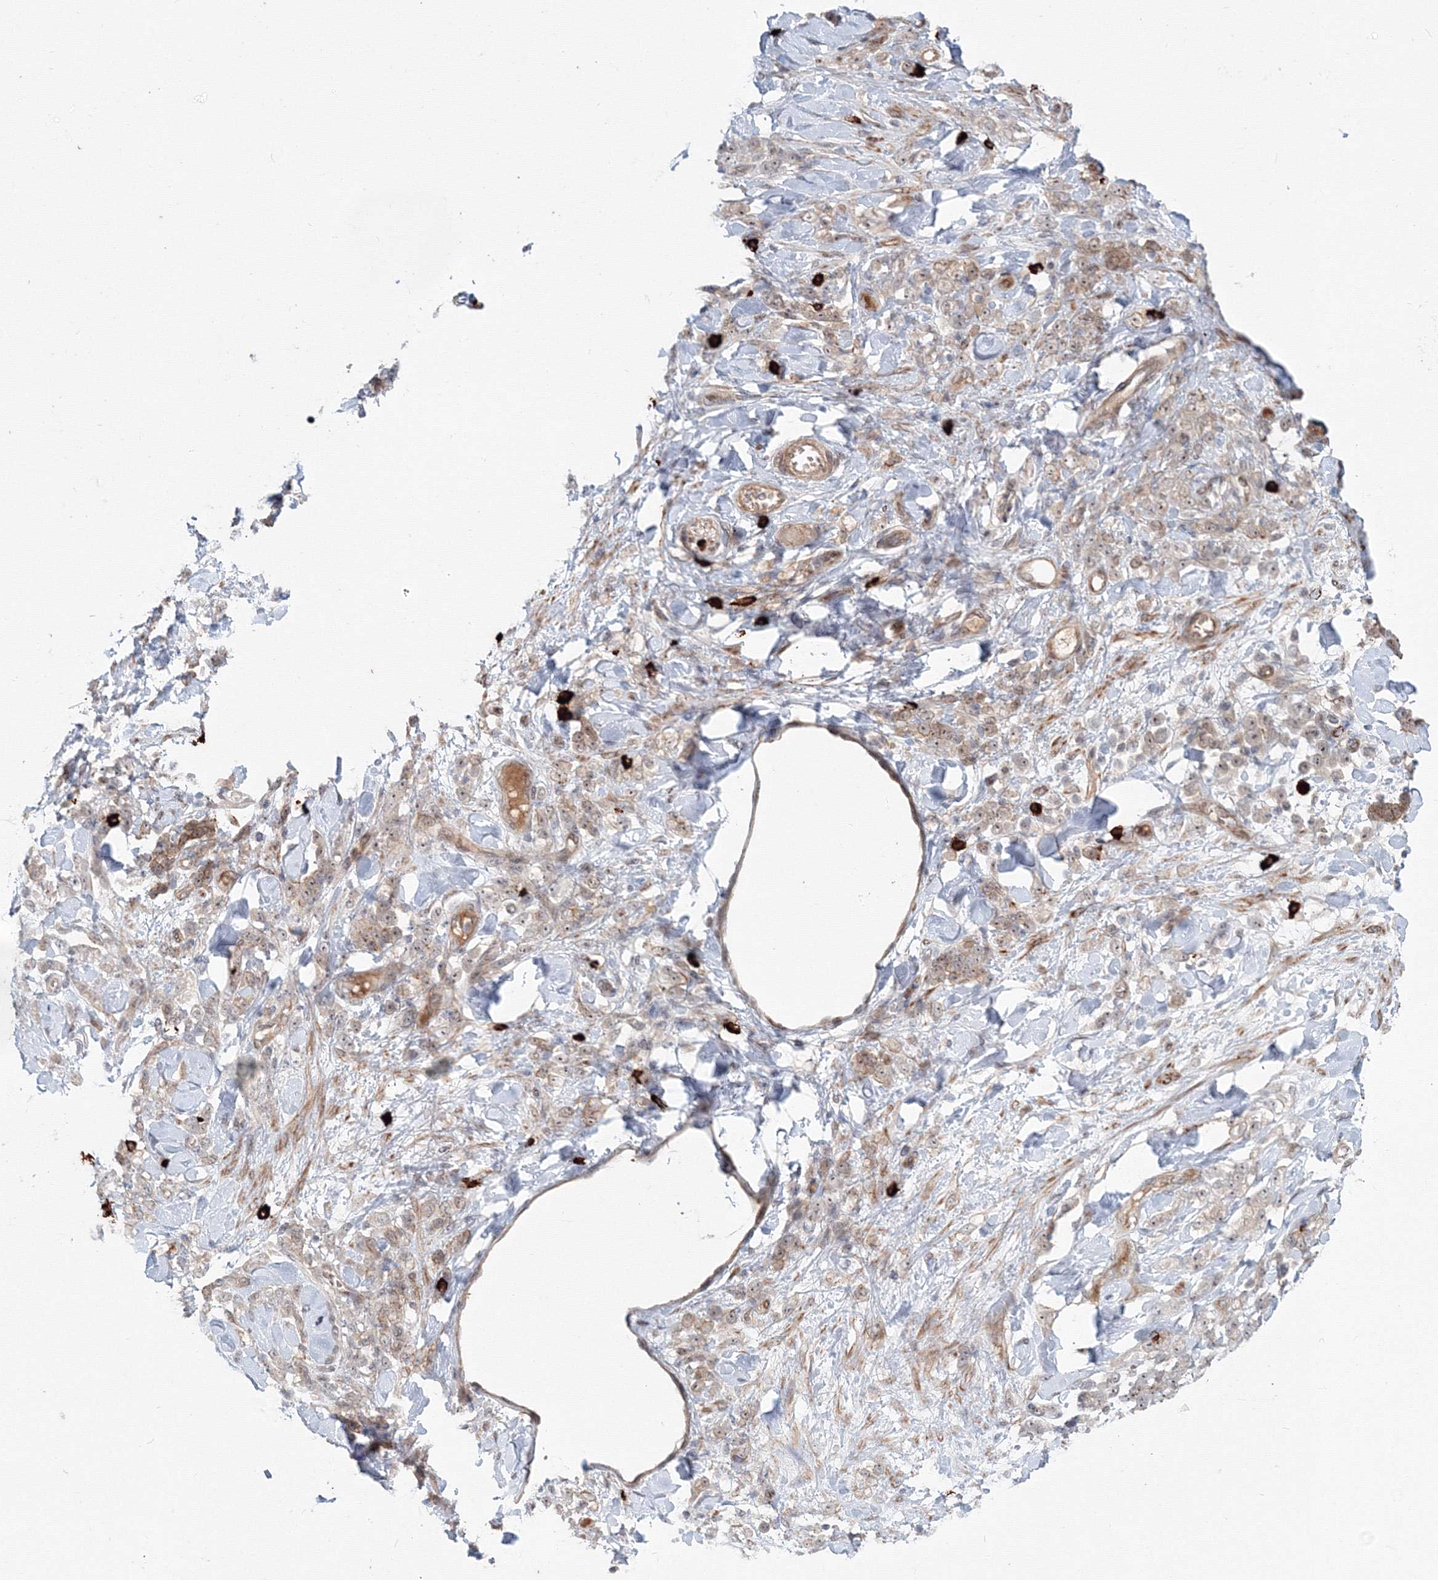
{"staining": {"intensity": "weak", "quantity": ">75%", "location": "cytoplasmic/membranous,nuclear"}, "tissue": "stomach cancer", "cell_type": "Tumor cells", "image_type": "cancer", "snomed": [{"axis": "morphology", "description": "Normal tissue, NOS"}, {"axis": "morphology", "description": "Adenocarcinoma, NOS"}, {"axis": "topography", "description": "Stomach"}], "caption": "Immunohistochemistry (DAB) staining of adenocarcinoma (stomach) reveals weak cytoplasmic/membranous and nuclear protein staining in approximately >75% of tumor cells.", "gene": "SH3PXD2A", "patient": {"sex": "male", "age": 82}}